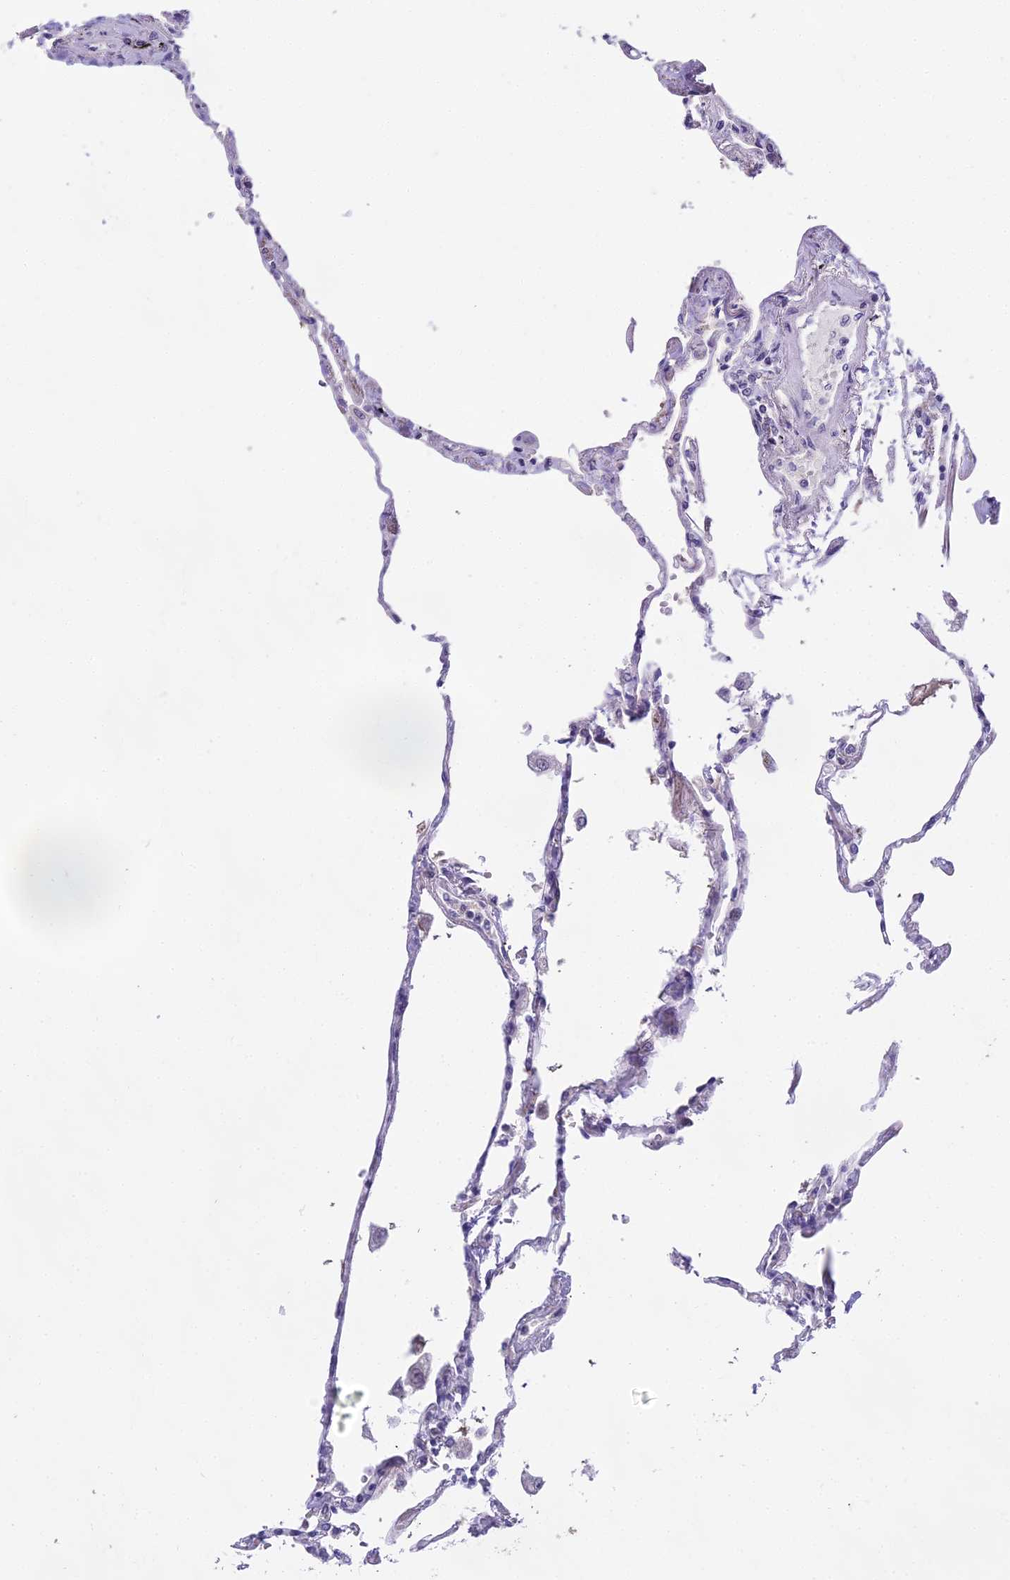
{"staining": {"intensity": "negative", "quantity": "none", "location": "none"}, "tissue": "lung", "cell_type": "Alveolar cells", "image_type": "normal", "snomed": [{"axis": "morphology", "description": "Normal tissue, NOS"}, {"axis": "topography", "description": "Lung"}], "caption": "IHC of normal lung reveals no staining in alveolar cells. (Stains: DAB immunohistochemistry (IHC) with hematoxylin counter stain, Microscopy: brightfield microscopy at high magnification).", "gene": "MAT2A", "patient": {"sex": "female", "age": 67}}